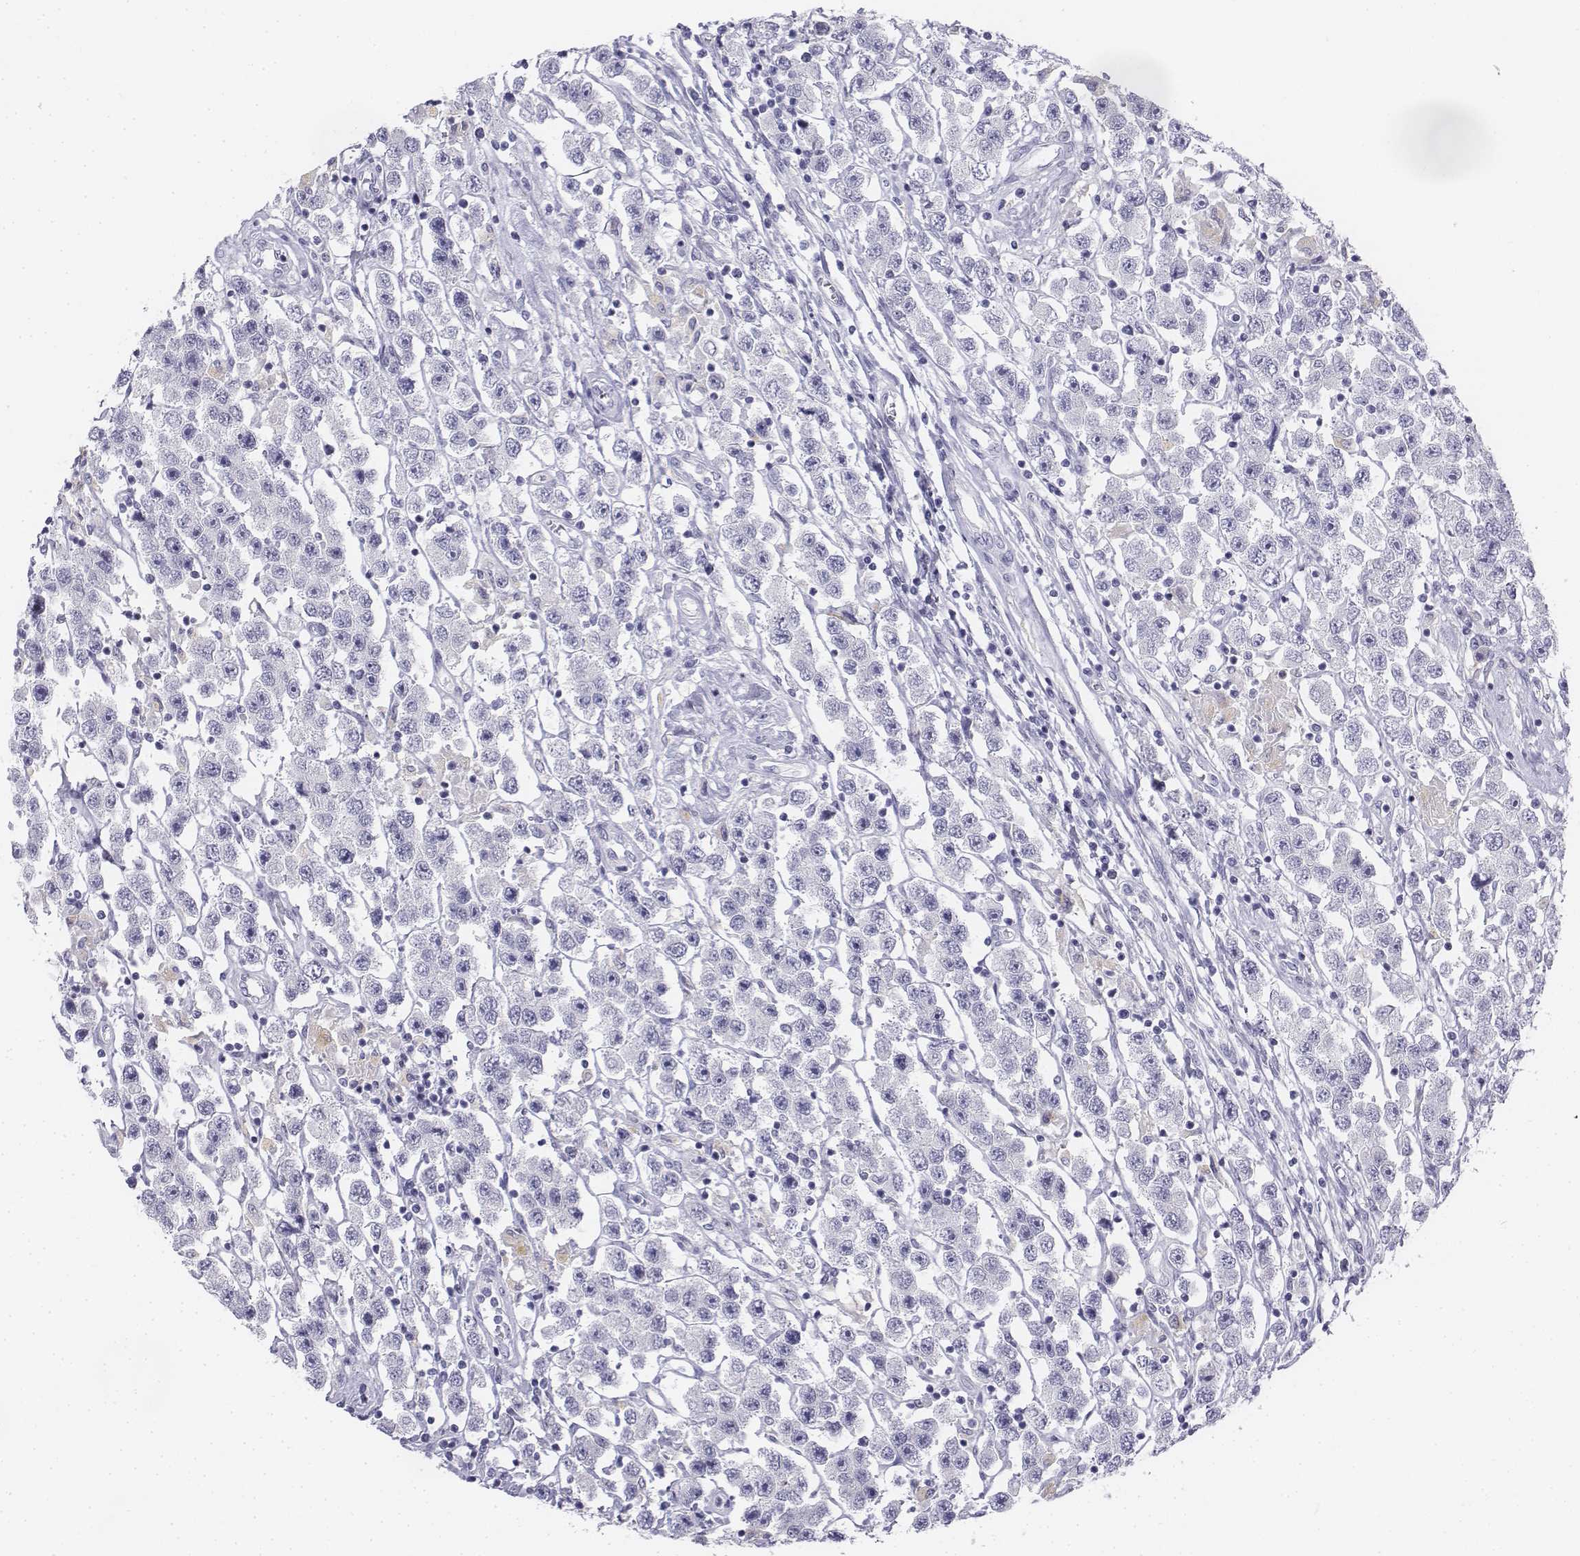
{"staining": {"intensity": "negative", "quantity": "none", "location": "none"}, "tissue": "testis cancer", "cell_type": "Tumor cells", "image_type": "cancer", "snomed": [{"axis": "morphology", "description": "Seminoma, NOS"}, {"axis": "topography", "description": "Testis"}], "caption": "A high-resolution photomicrograph shows IHC staining of seminoma (testis), which demonstrates no significant staining in tumor cells.", "gene": "TH", "patient": {"sex": "male", "age": 45}}